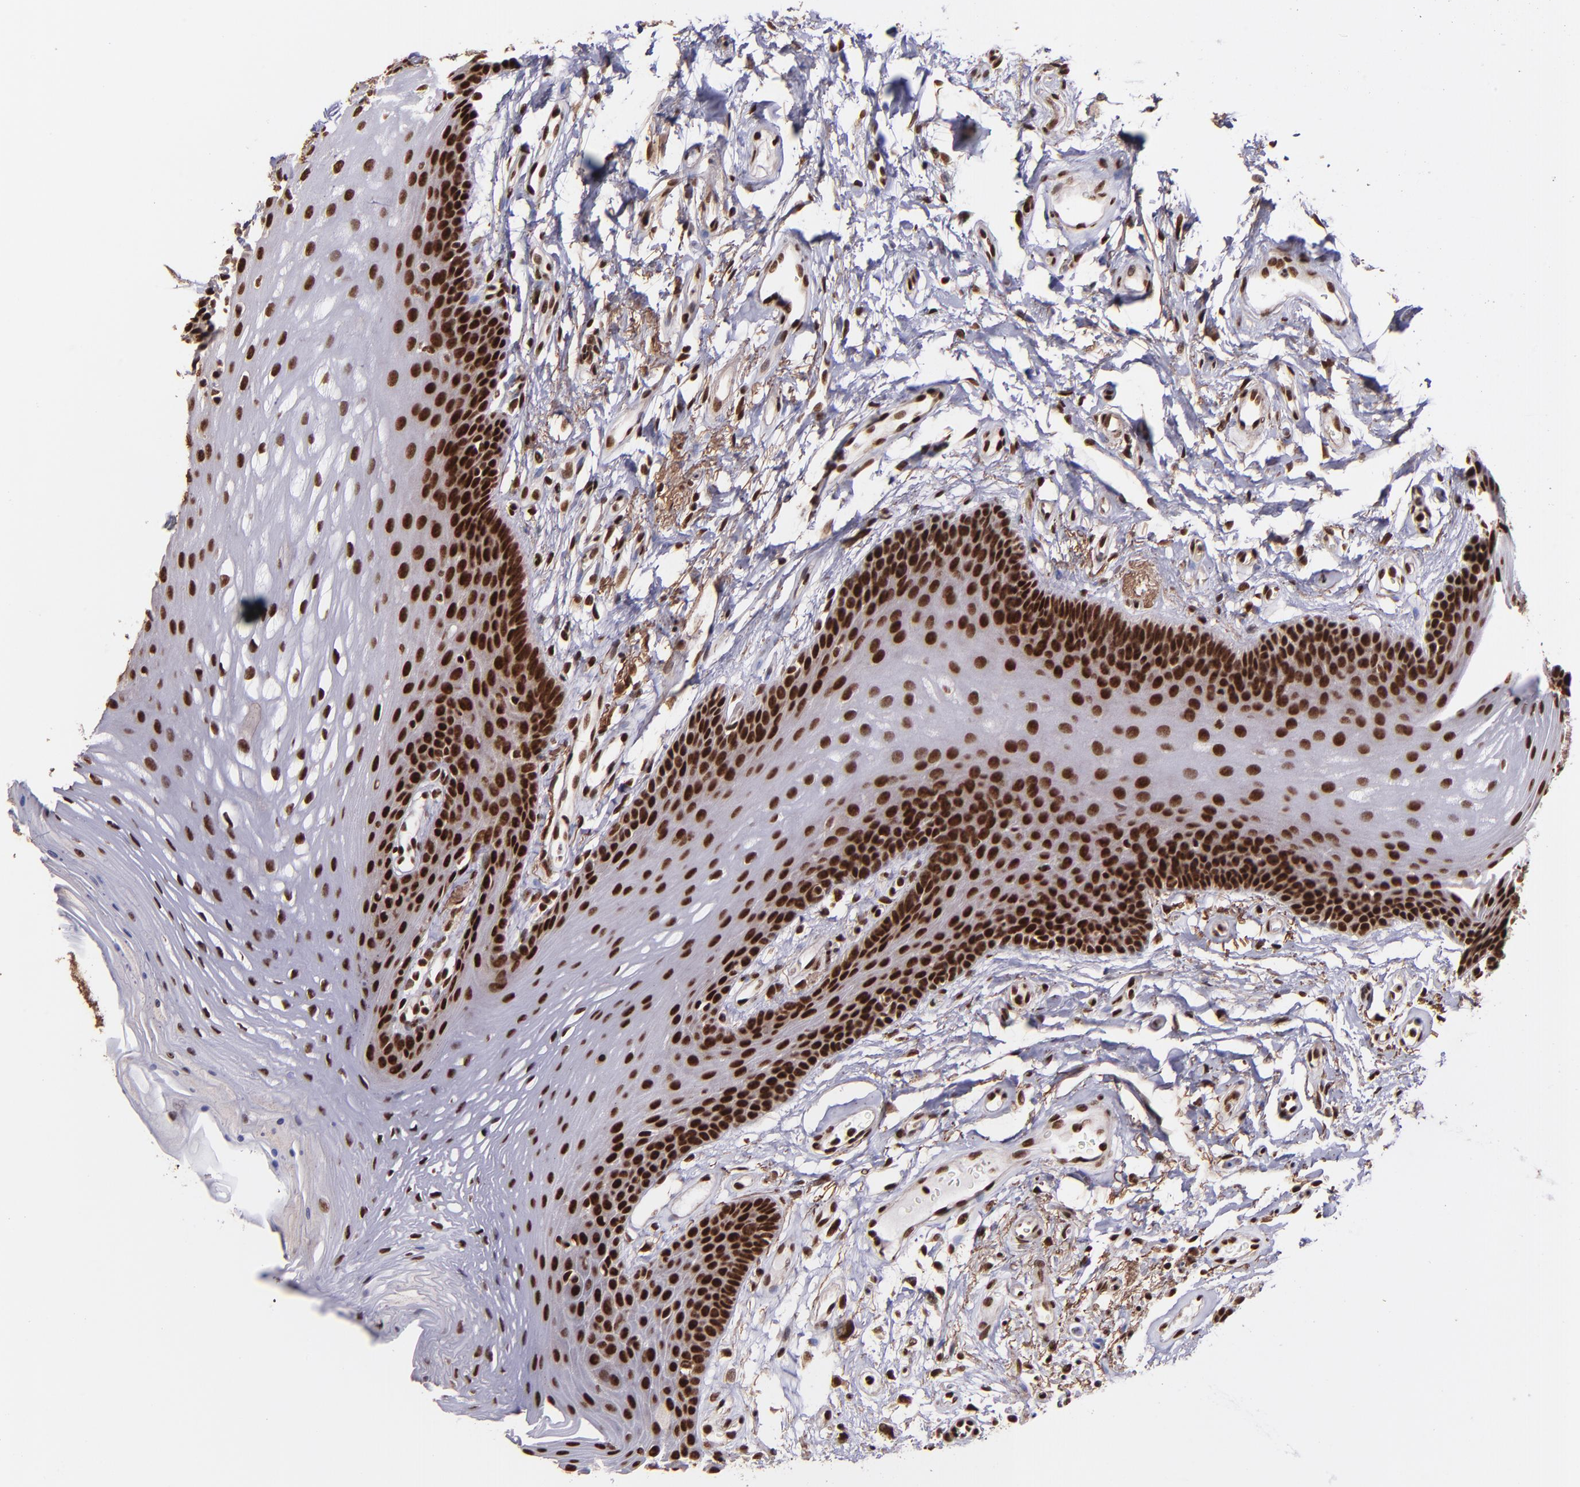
{"staining": {"intensity": "strong", "quantity": ">75%", "location": "nuclear"}, "tissue": "oral mucosa", "cell_type": "Squamous epithelial cells", "image_type": "normal", "snomed": [{"axis": "morphology", "description": "Normal tissue, NOS"}, {"axis": "topography", "description": "Oral tissue"}], "caption": "Immunohistochemical staining of unremarkable oral mucosa demonstrates strong nuclear protein positivity in approximately >75% of squamous epithelial cells.", "gene": "PQBP1", "patient": {"sex": "male", "age": 62}}